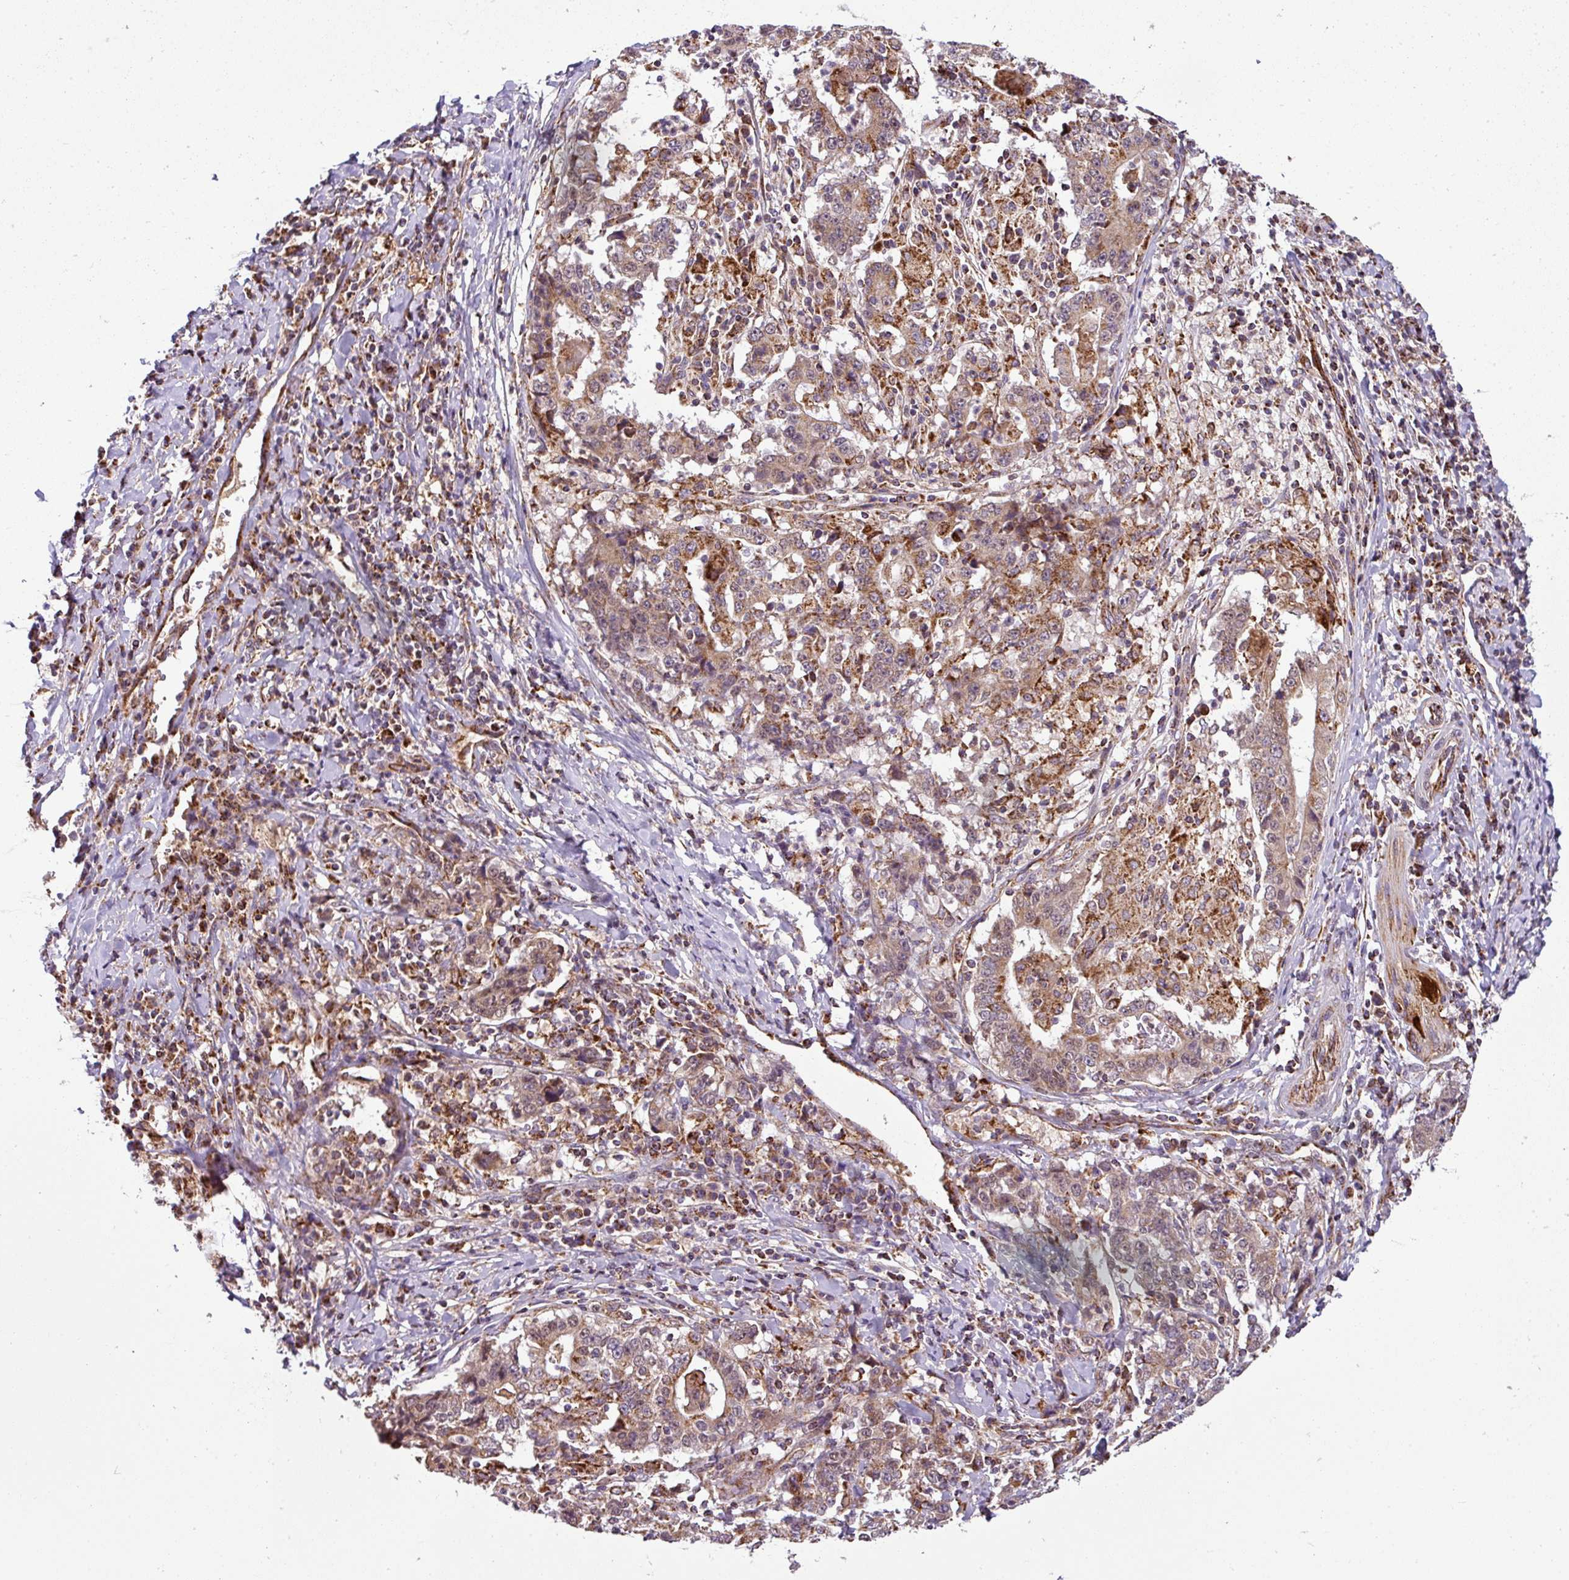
{"staining": {"intensity": "moderate", "quantity": ">75%", "location": "cytoplasmic/membranous"}, "tissue": "stomach cancer", "cell_type": "Tumor cells", "image_type": "cancer", "snomed": [{"axis": "morphology", "description": "Normal tissue, NOS"}, {"axis": "morphology", "description": "Adenocarcinoma, NOS"}, {"axis": "topography", "description": "Stomach, upper"}, {"axis": "topography", "description": "Stomach"}], "caption": "The micrograph displays a brown stain indicating the presence of a protein in the cytoplasmic/membranous of tumor cells in stomach cancer.", "gene": "PRELID3B", "patient": {"sex": "male", "age": 59}}